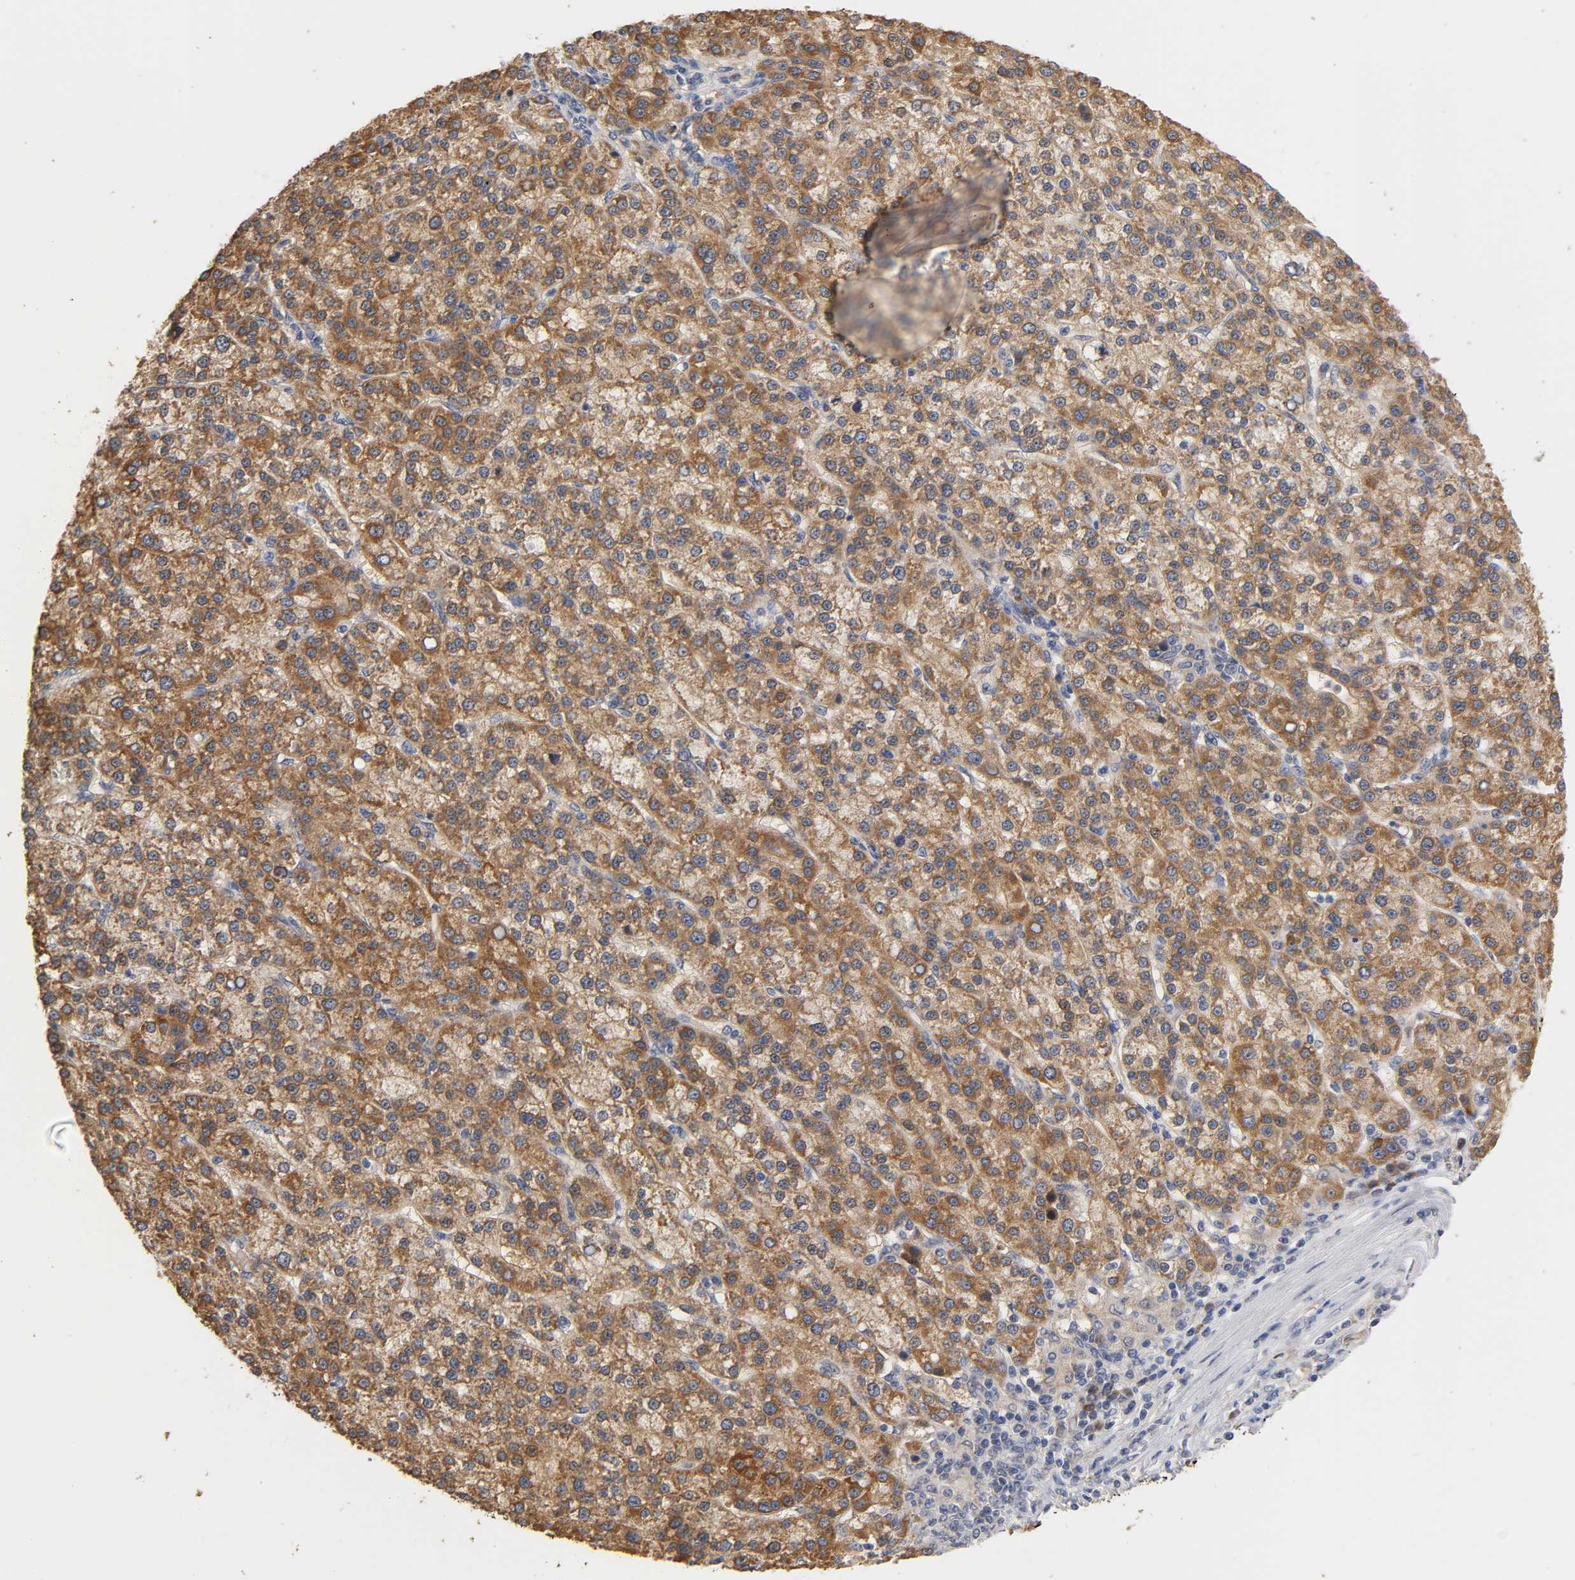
{"staining": {"intensity": "strong", "quantity": ">75%", "location": "cytoplasmic/membranous"}, "tissue": "liver cancer", "cell_type": "Tumor cells", "image_type": "cancer", "snomed": [{"axis": "morphology", "description": "Carcinoma, Hepatocellular, NOS"}, {"axis": "topography", "description": "Liver"}], "caption": "Immunohistochemistry (DAB) staining of human liver cancer (hepatocellular carcinoma) shows strong cytoplasmic/membranous protein staining in about >75% of tumor cells. (DAB IHC, brown staining for protein, blue staining for nuclei).", "gene": "GSTZ1", "patient": {"sex": "female", "age": 58}}